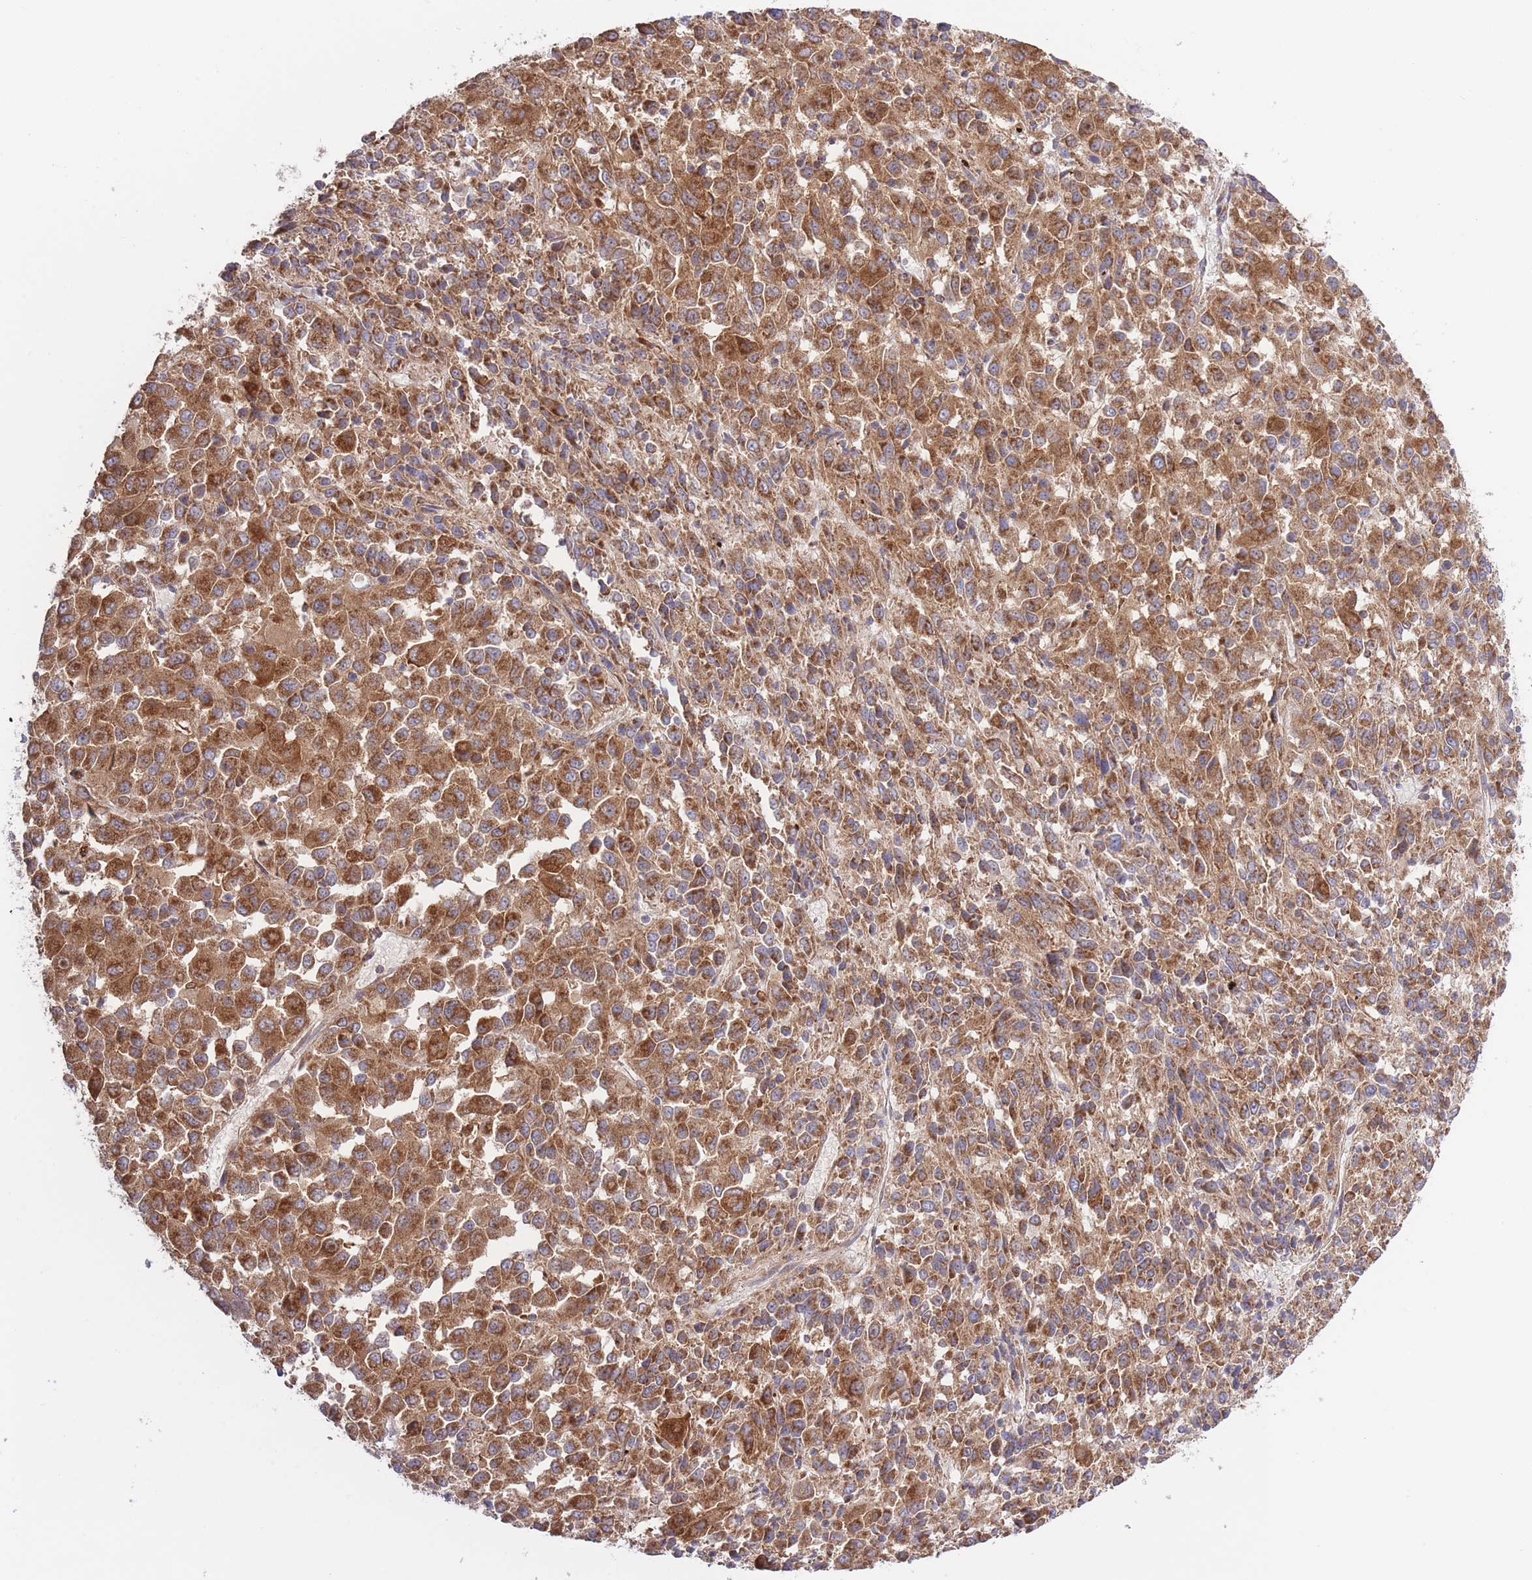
{"staining": {"intensity": "strong", "quantity": ">75%", "location": "cytoplasmic/membranous"}, "tissue": "melanoma", "cell_type": "Tumor cells", "image_type": "cancer", "snomed": [{"axis": "morphology", "description": "Malignant melanoma, Metastatic site"}, {"axis": "topography", "description": "Lung"}], "caption": "A brown stain highlights strong cytoplasmic/membranous staining of a protein in human melanoma tumor cells.", "gene": "ATP13A2", "patient": {"sex": "male", "age": 64}}